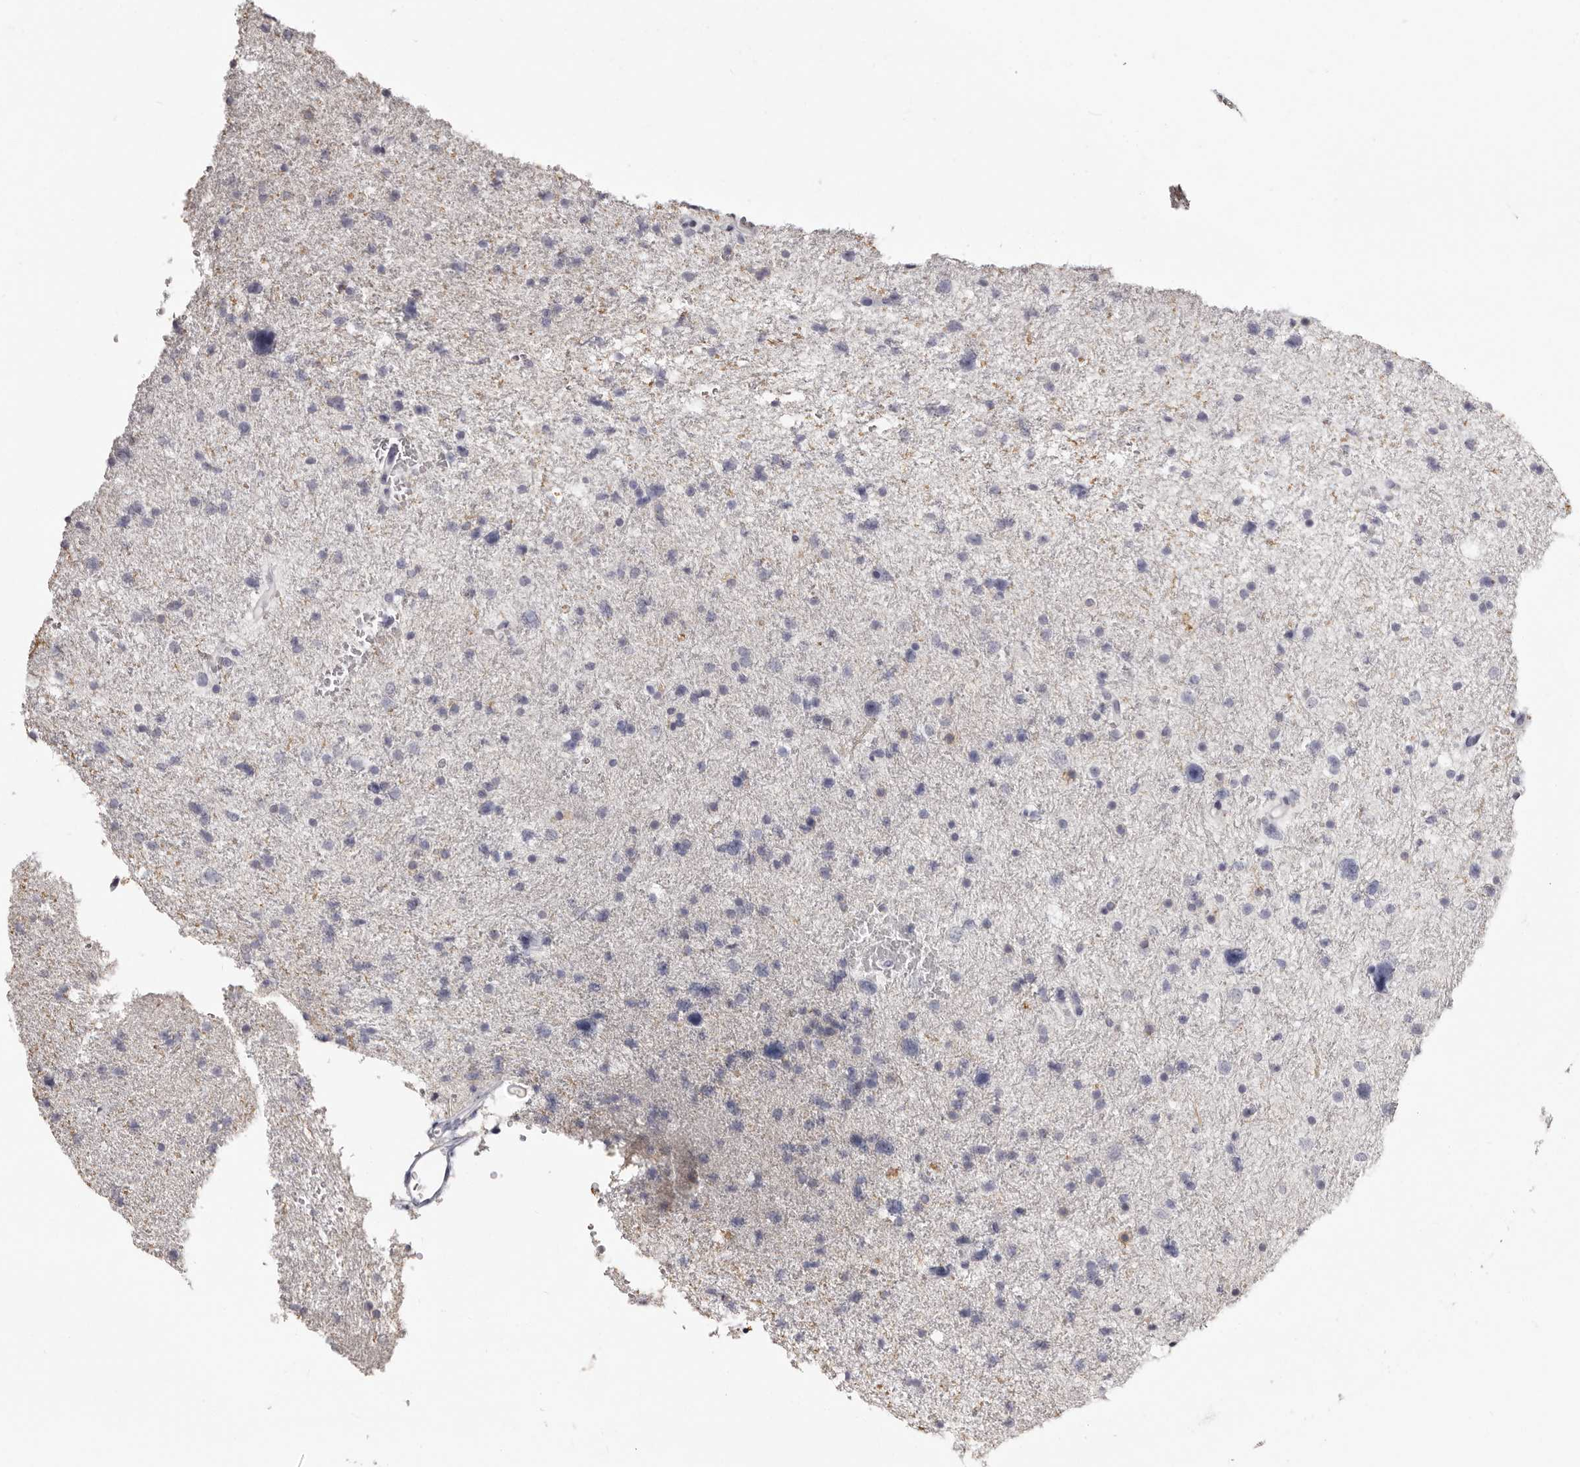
{"staining": {"intensity": "negative", "quantity": "none", "location": "none"}, "tissue": "glioma", "cell_type": "Tumor cells", "image_type": "cancer", "snomed": [{"axis": "morphology", "description": "Glioma, malignant, Low grade"}, {"axis": "topography", "description": "Brain"}], "caption": "Immunohistochemistry of human malignant glioma (low-grade) exhibits no positivity in tumor cells.", "gene": "TBC1D22B", "patient": {"sex": "female", "age": 37}}